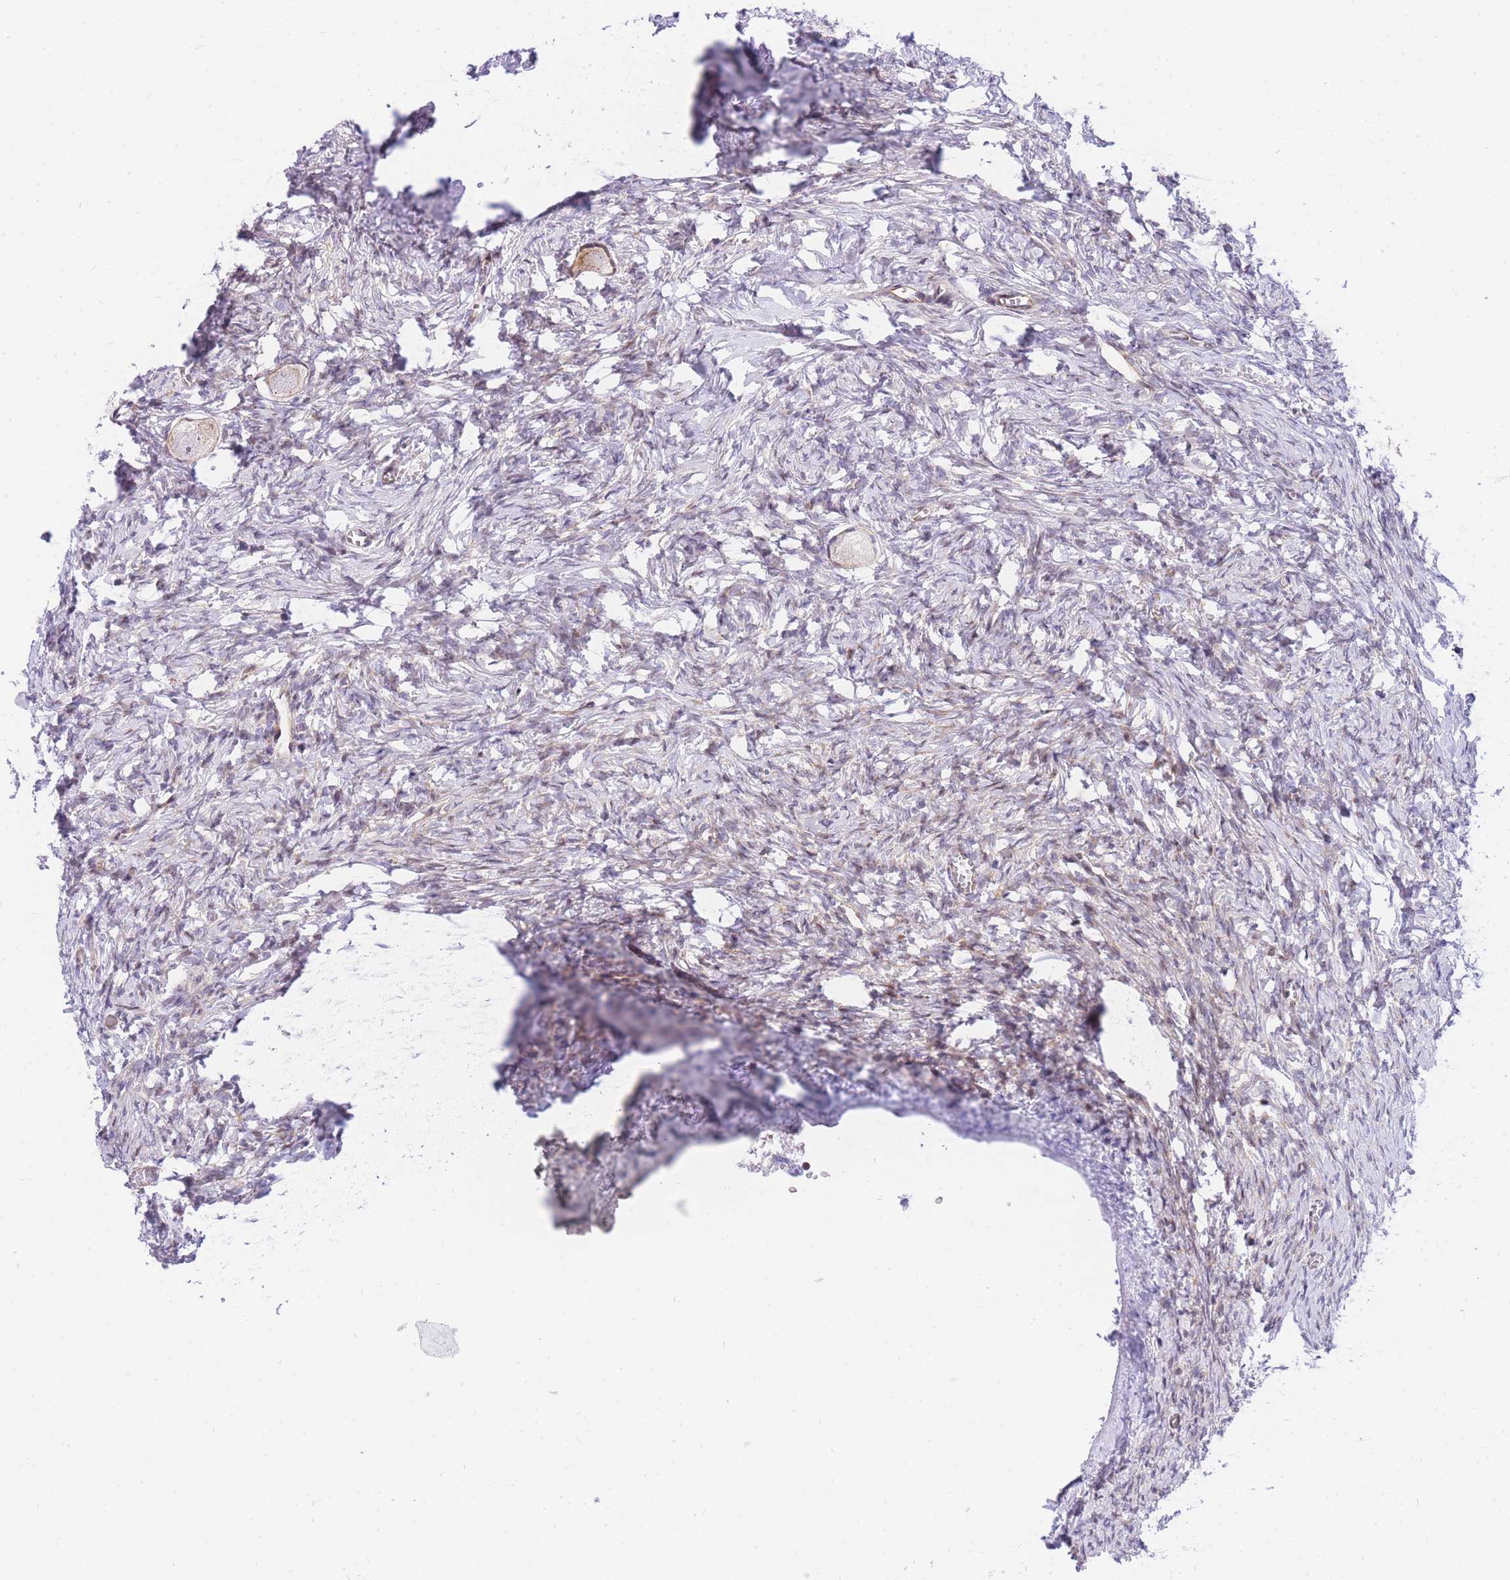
{"staining": {"intensity": "weak", "quantity": "25%-75%", "location": "cytoplasmic/membranous"}, "tissue": "ovary", "cell_type": "Follicle cells", "image_type": "normal", "snomed": [{"axis": "morphology", "description": "Normal tissue, NOS"}, {"axis": "topography", "description": "Ovary"}], "caption": "A histopathology image showing weak cytoplasmic/membranous staining in approximately 25%-75% of follicle cells in benign ovary, as visualized by brown immunohistochemical staining.", "gene": "S100PBP", "patient": {"sex": "female", "age": 27}}